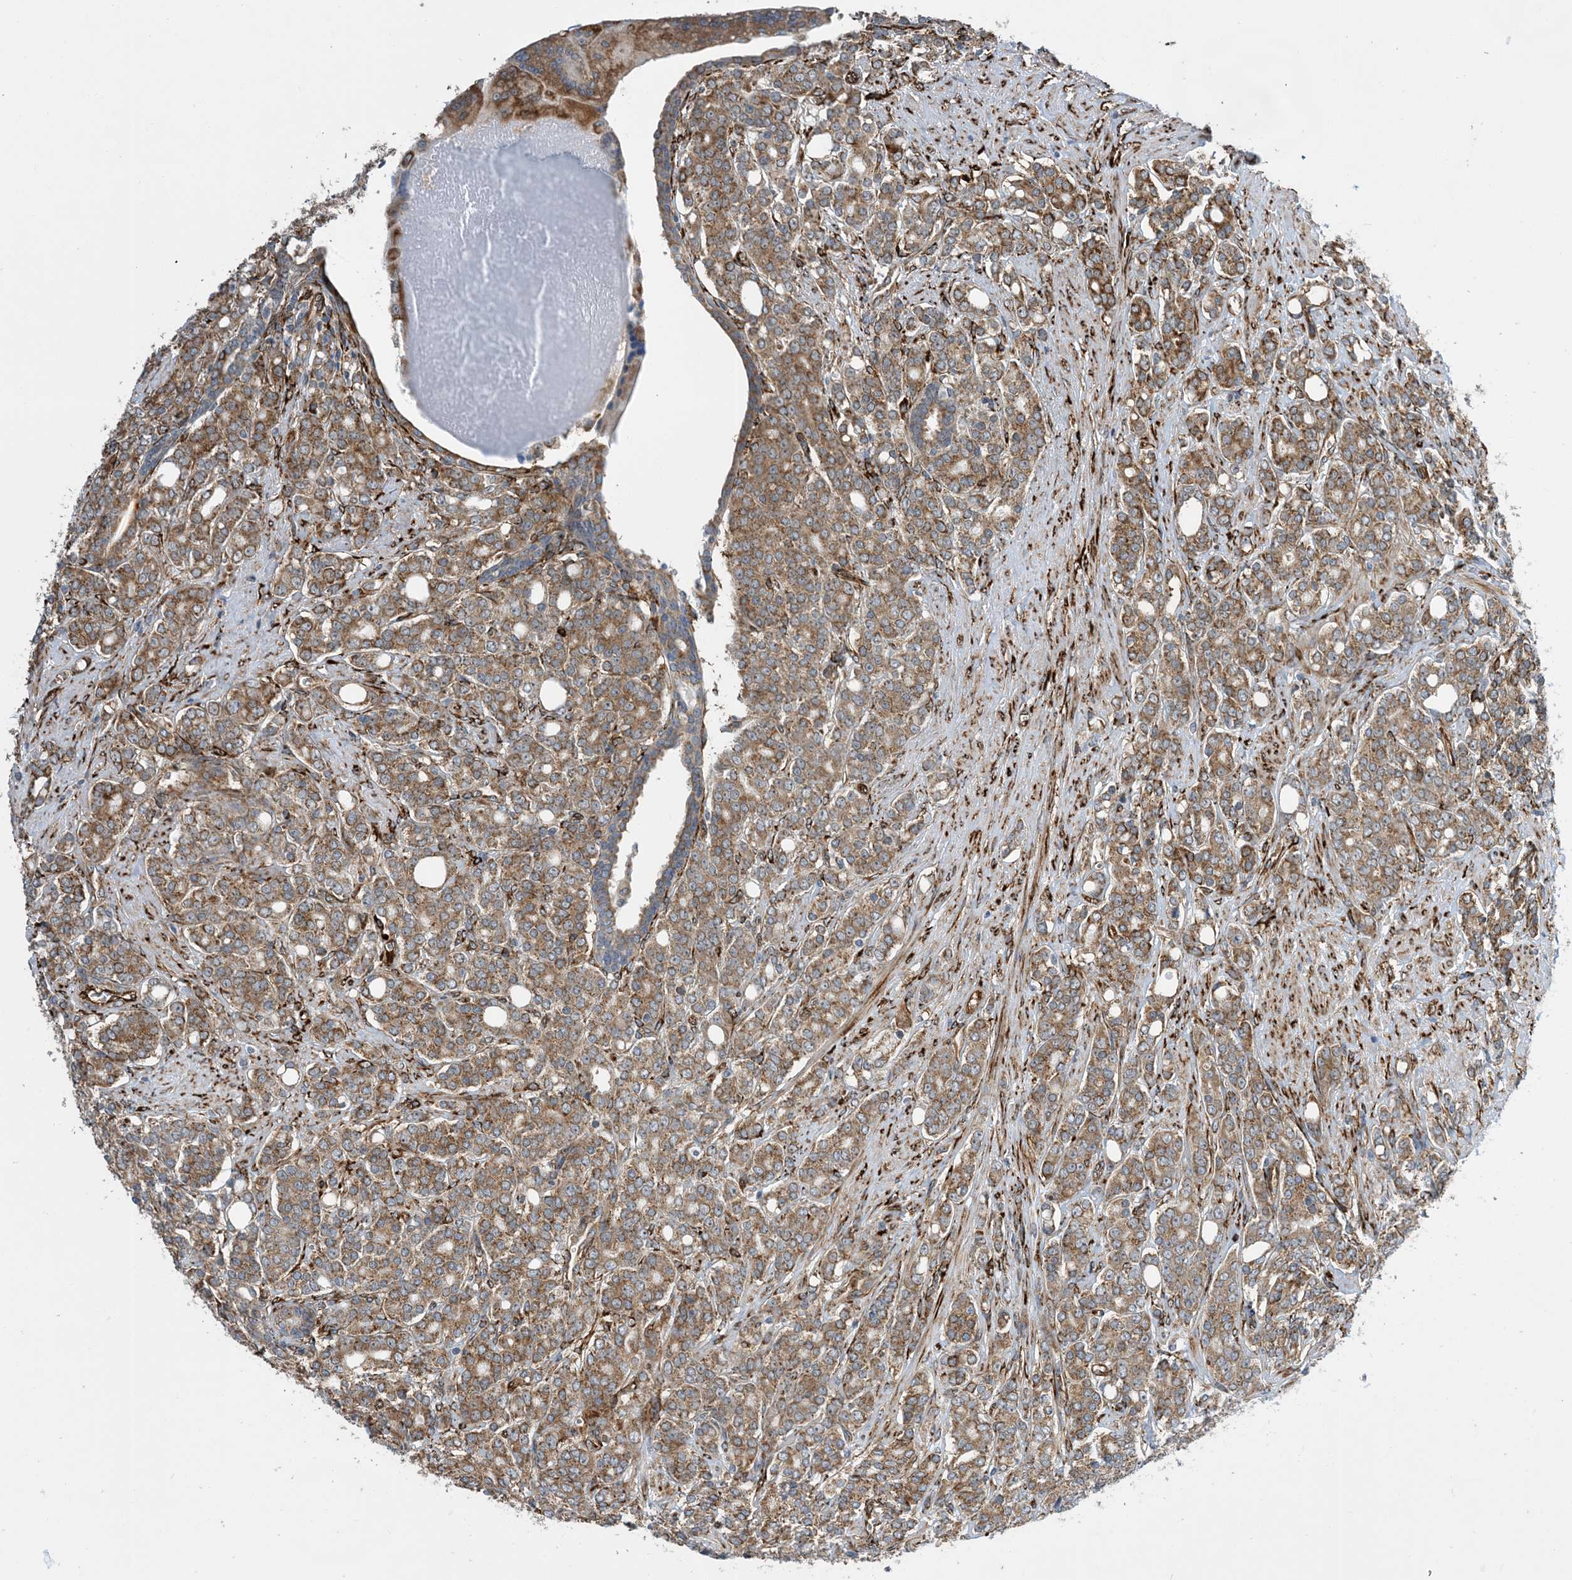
{"staining": {"intensity": "moderate", "quantity": ">75%", "location": "cytoplasmic/membranous"}, "tissue": "prostate cancer", "cell_type": "Tumor cells", "image_type": "cancer", "snomed": [{"axis": "morphology", "description": "Adenocarcinoma, High grade"}, {"axis": "topography", "description": "Prostate"}], "caption": "Prostate cancer (adenocarcinoma (high-grade)) tissue demonstrates moderate cytoplasmic/membranous staining in about >75% of tumor cells", "gene": "ZBTB45", "patient": {"sex": "male", "age": 62}}